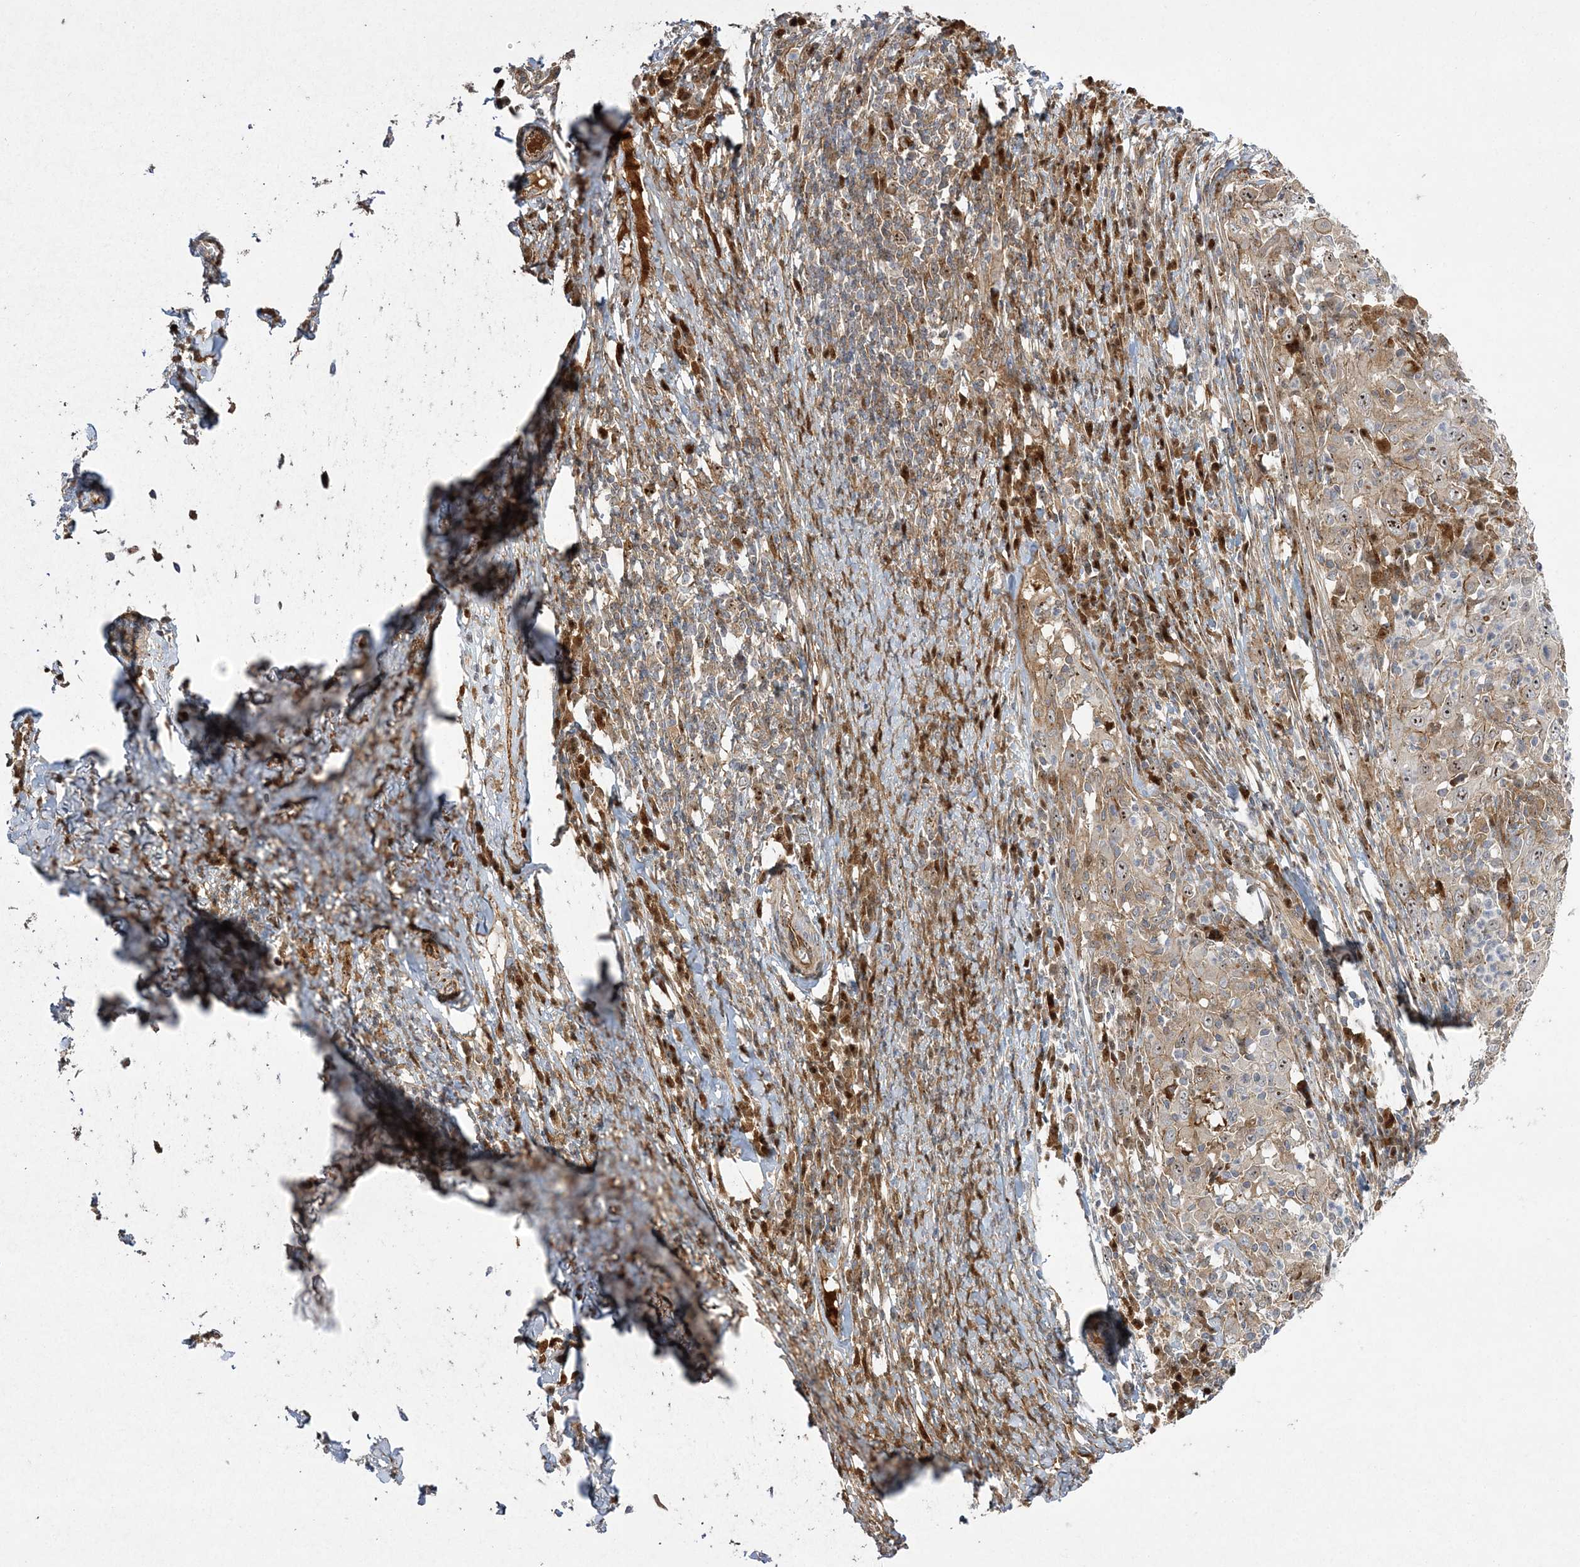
{"staining": {"intensity": "moderate", "quantity": ">75%", "location": "cytoplasmic/membranous,nuclear"}, "tissue": "cervical cancer", "cell_type": "Tumor cells", "image_type": "cancer", "snomed": [{"axis": "morphology", "description": "Squamous cell carcinoma, NOS"}, {"axis": "topography", "description": "Cervix"}], "caption": "Immunohistochemistry photomicrograph of cervical cancer stained for a protein (brown), which demonstrates medium levels of moderate cytoplasmic/membranous and nuclear expression in approximately >75% of tumor cells.", "gene": "NPM3", "patient": {"sex": "female", "age": 46}}